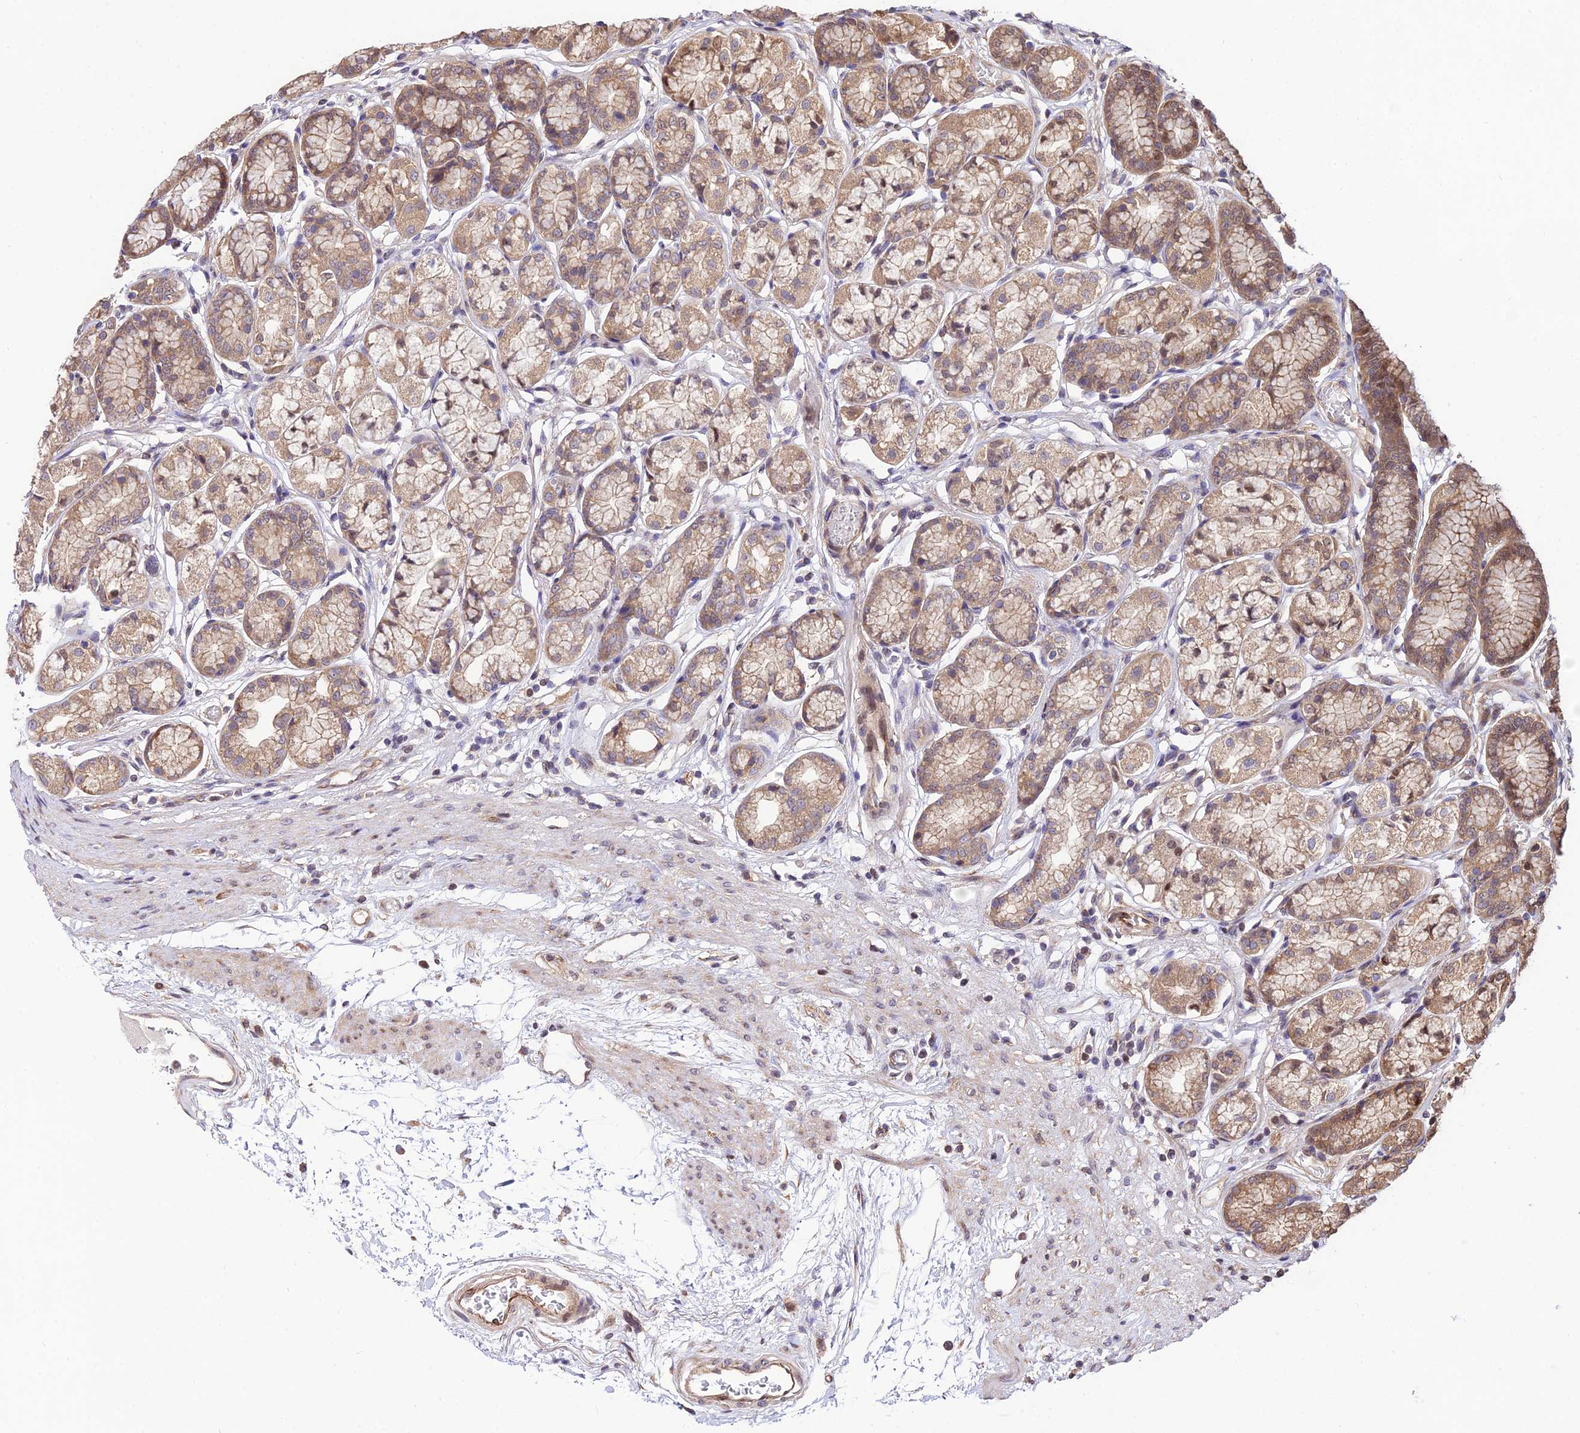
{"staining": {"intensity": "moderate", "quantity": ">75%", "location": "cytoplasmic/membranous,nuclear"}, "tissue": "stomach", "cell_type": "Glandular cells", "image_type": "normal", "snomed": [{"axis": "morphology", "description": "Normal tissue, NOS"}, {"axis": "morphology", "description": "Adenocarcinoma, NOS"}, {"axis": "morphology", "description": "Adenocarcinoma, High grade"}, {"axis": "topography", "description": "Stomach, upper"}, {"axis": "topography", "description": "Stomach"}], "caption": "DAB immunohistochemical staining of benign human stomach displays moderate cytoplasmic/membranous,nuclear protein expression in approximately >75% of glandular cells. Immunohistochemistry stains the protein in brown and the nuclei are stained blue.", "gene": "SMG6", "patient": {"sex": "female", "age": 65}}